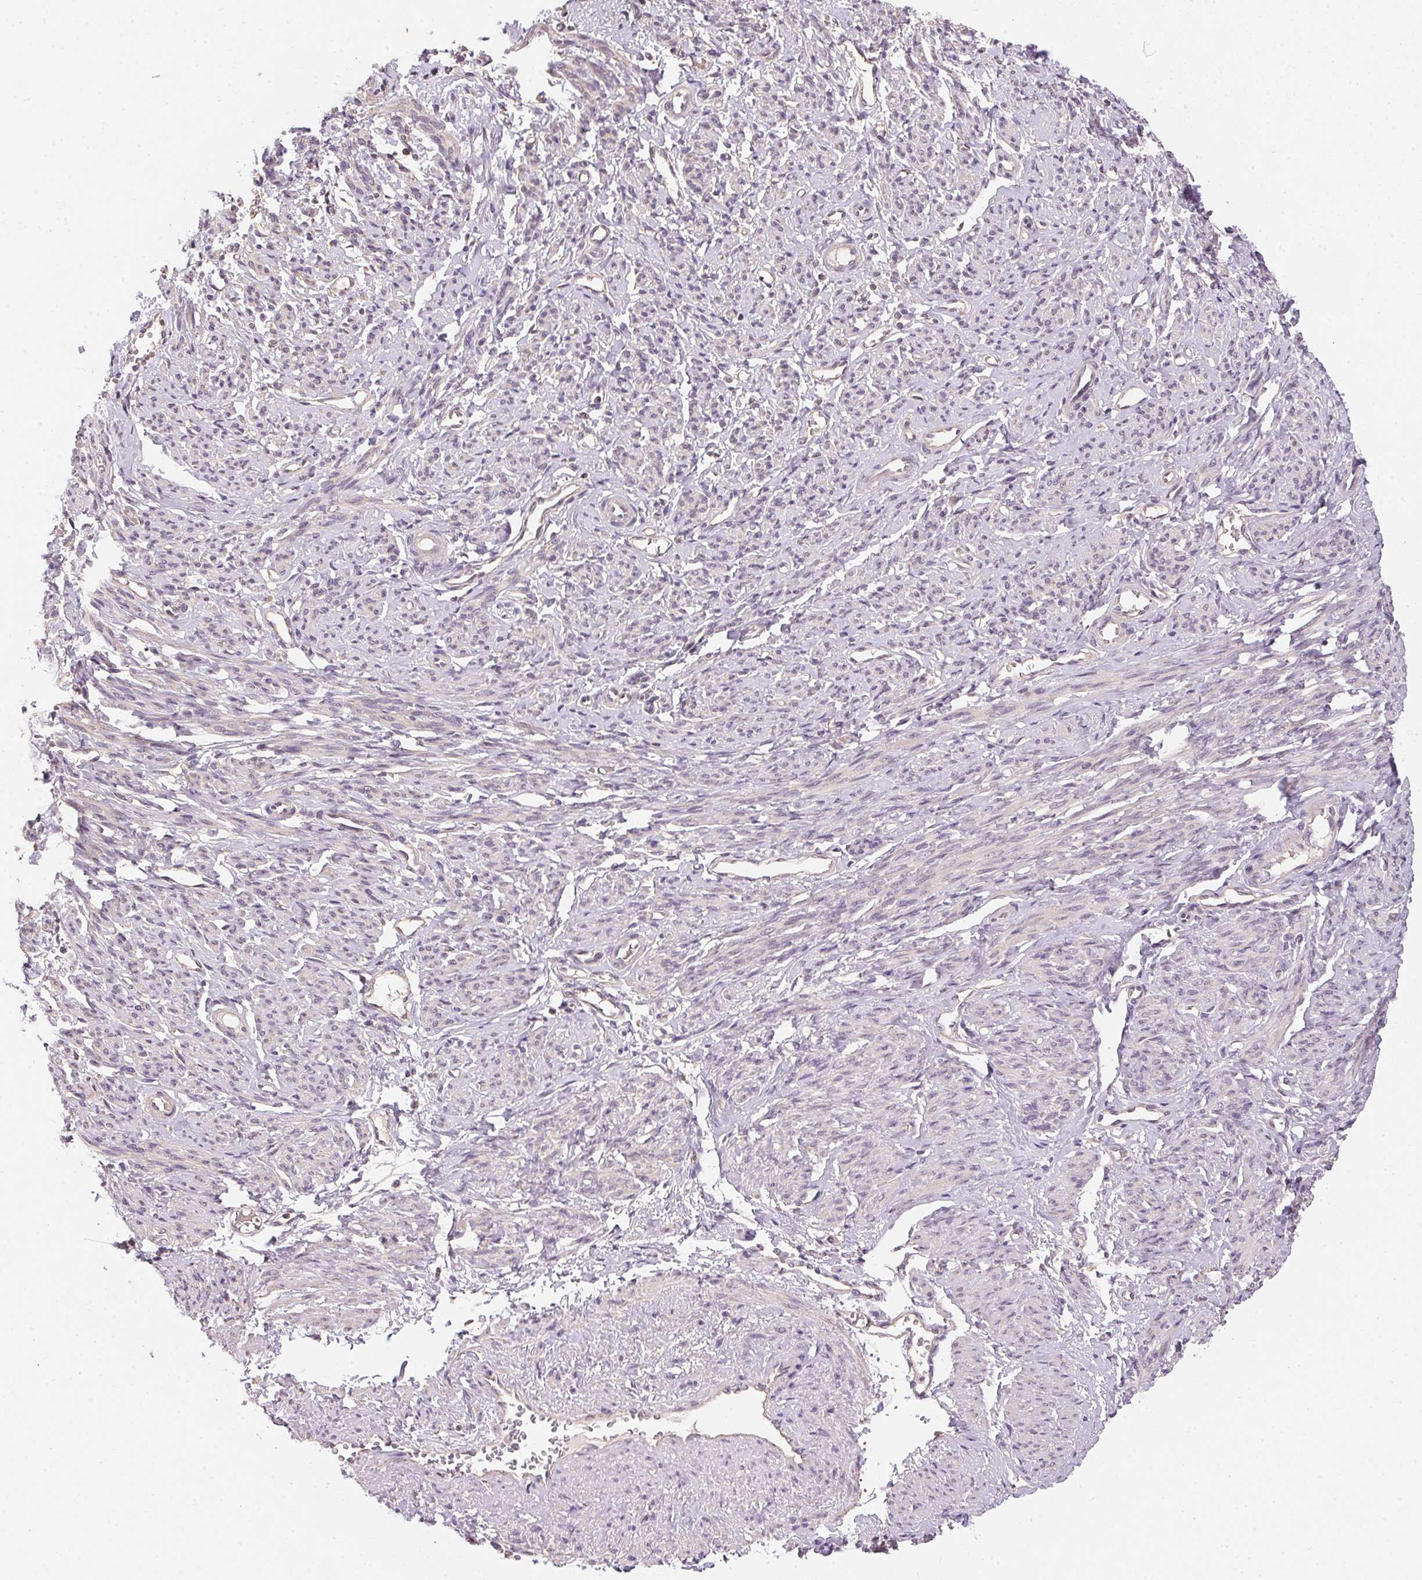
{"staining": {"intensity": "weak", "quantity": "25%-75%", "location": "cytoplasmic/membranous"}, "tissue": "smooth muscle", "cell_type": "Smooth muscle cells", "image_type": "normal", "snomed": [{"axis": "morphology", "description": "Normal tissue, NOS"}, {"axis": "topography", "description": "Smooth muscle"}], "caption": "Protein expression analysis of normal smooth muscle reveals weak cytoplasmic/membranous expression in about 25%-75% of smooth muscle cells.", "gene": "ALDH8A1", "patient": {"sex": "female", "age": 65}}